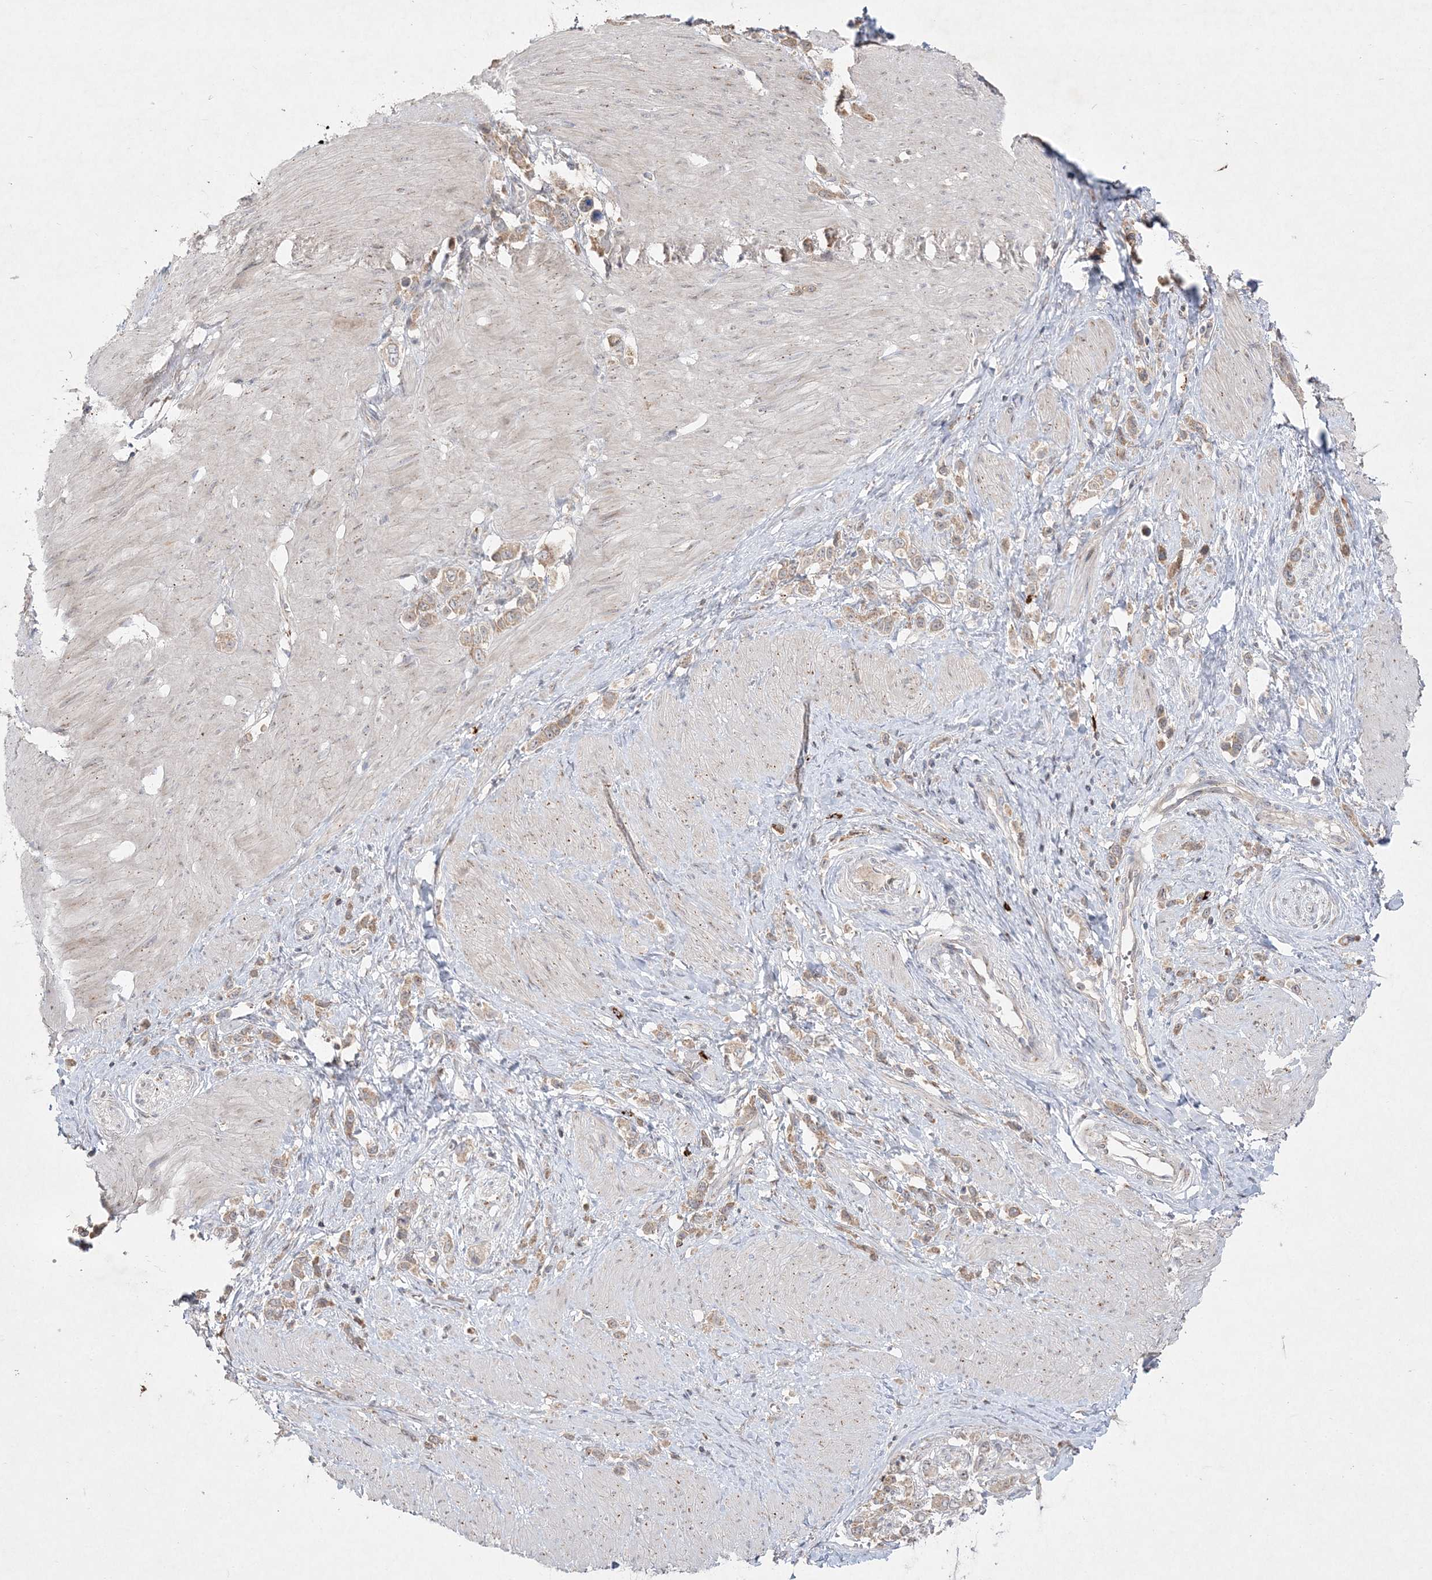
{"staining": {"intensity": "weak", "quantity": ">75%", "location": "cytoplasmic/membranous"}, "tissue": "stomach cancer", "cell_type": "Tumor cells", "image_type": "cancer", "snomed": [{"axis": "morphology", "description": "Normal tissue, NOS"}, {"axis": "morphology", "description": "Adenocarcinoma, NOS"}, {"axis": "topography", "description": "Stomach, upper"}, {"axis": "topography", "description": "Stomach"}], "caption": "Immunohistochemistry histopathology image of human stomach cancer (adenocarcinoma) stained for a protein (brown), which shows low levels of weak cytoplasmic/membranous positivity in approximately >75% of tumor cells.", "gene": "CLNK", "patient": {"sex": "female", "age": 65}}